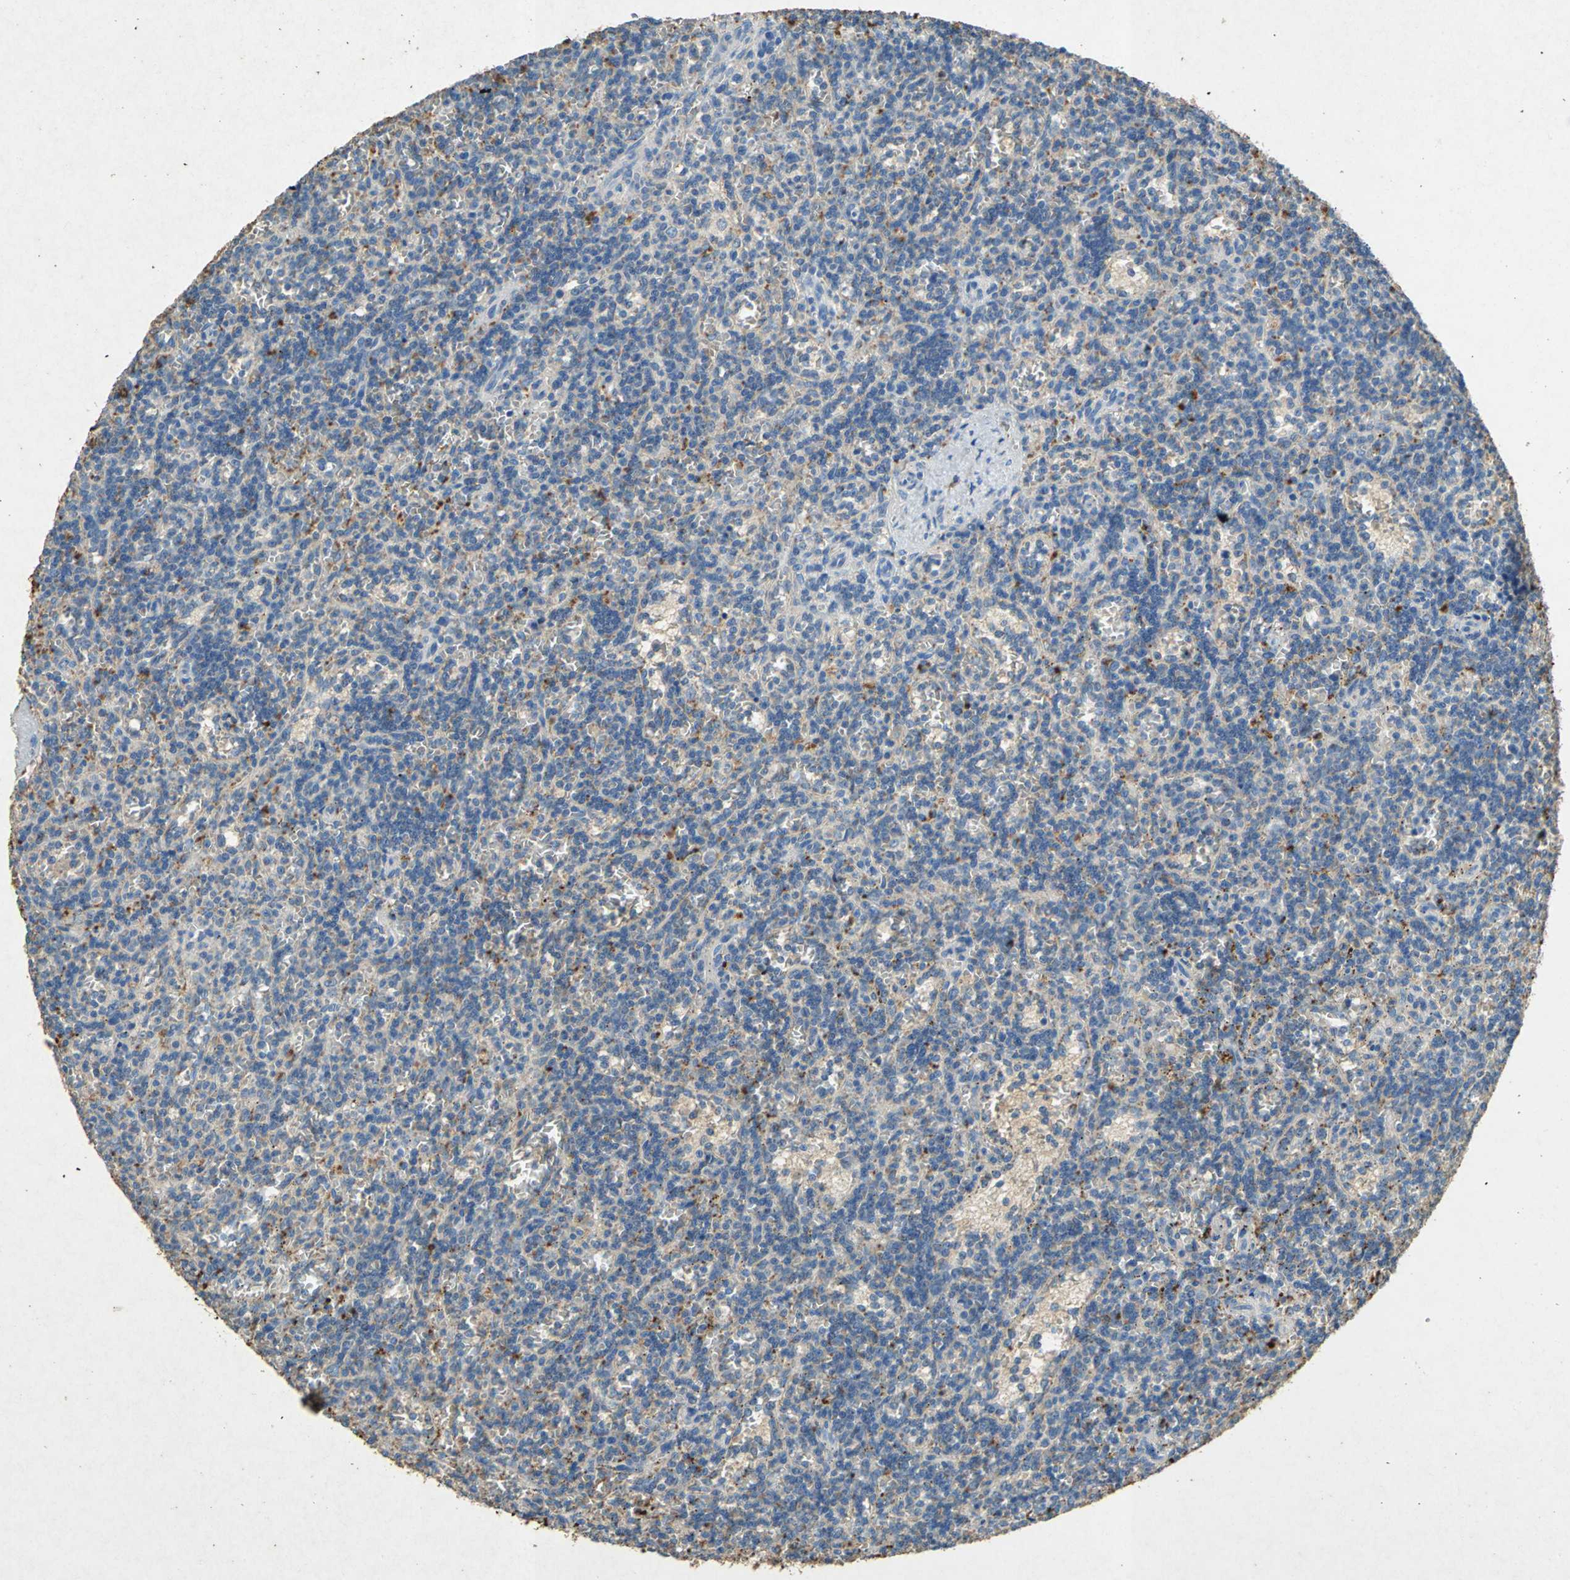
{"staining": {"intensity": "weak", "quantity": "25%-75%", "location": "cytoplasmic/membranous"}, "tissue": "lymphoma", "cell_type": "Tumor cells", "image_type": "cancer", "snomed": [{"axis": "morphology", "description": "Malignant lymphoma, non-Hodgkin's type, Low grade"}, {"axis": "topography", "description": "Spleen"}], "caption": "Immunohistochemical staining of human lymphoma exhibits low levels of weak cytoplasmic/membranous staining in about 25%-75% of tumor cells.", "gene": "ADAMTS5", "patient": {"sex": "male", "age": 73}}